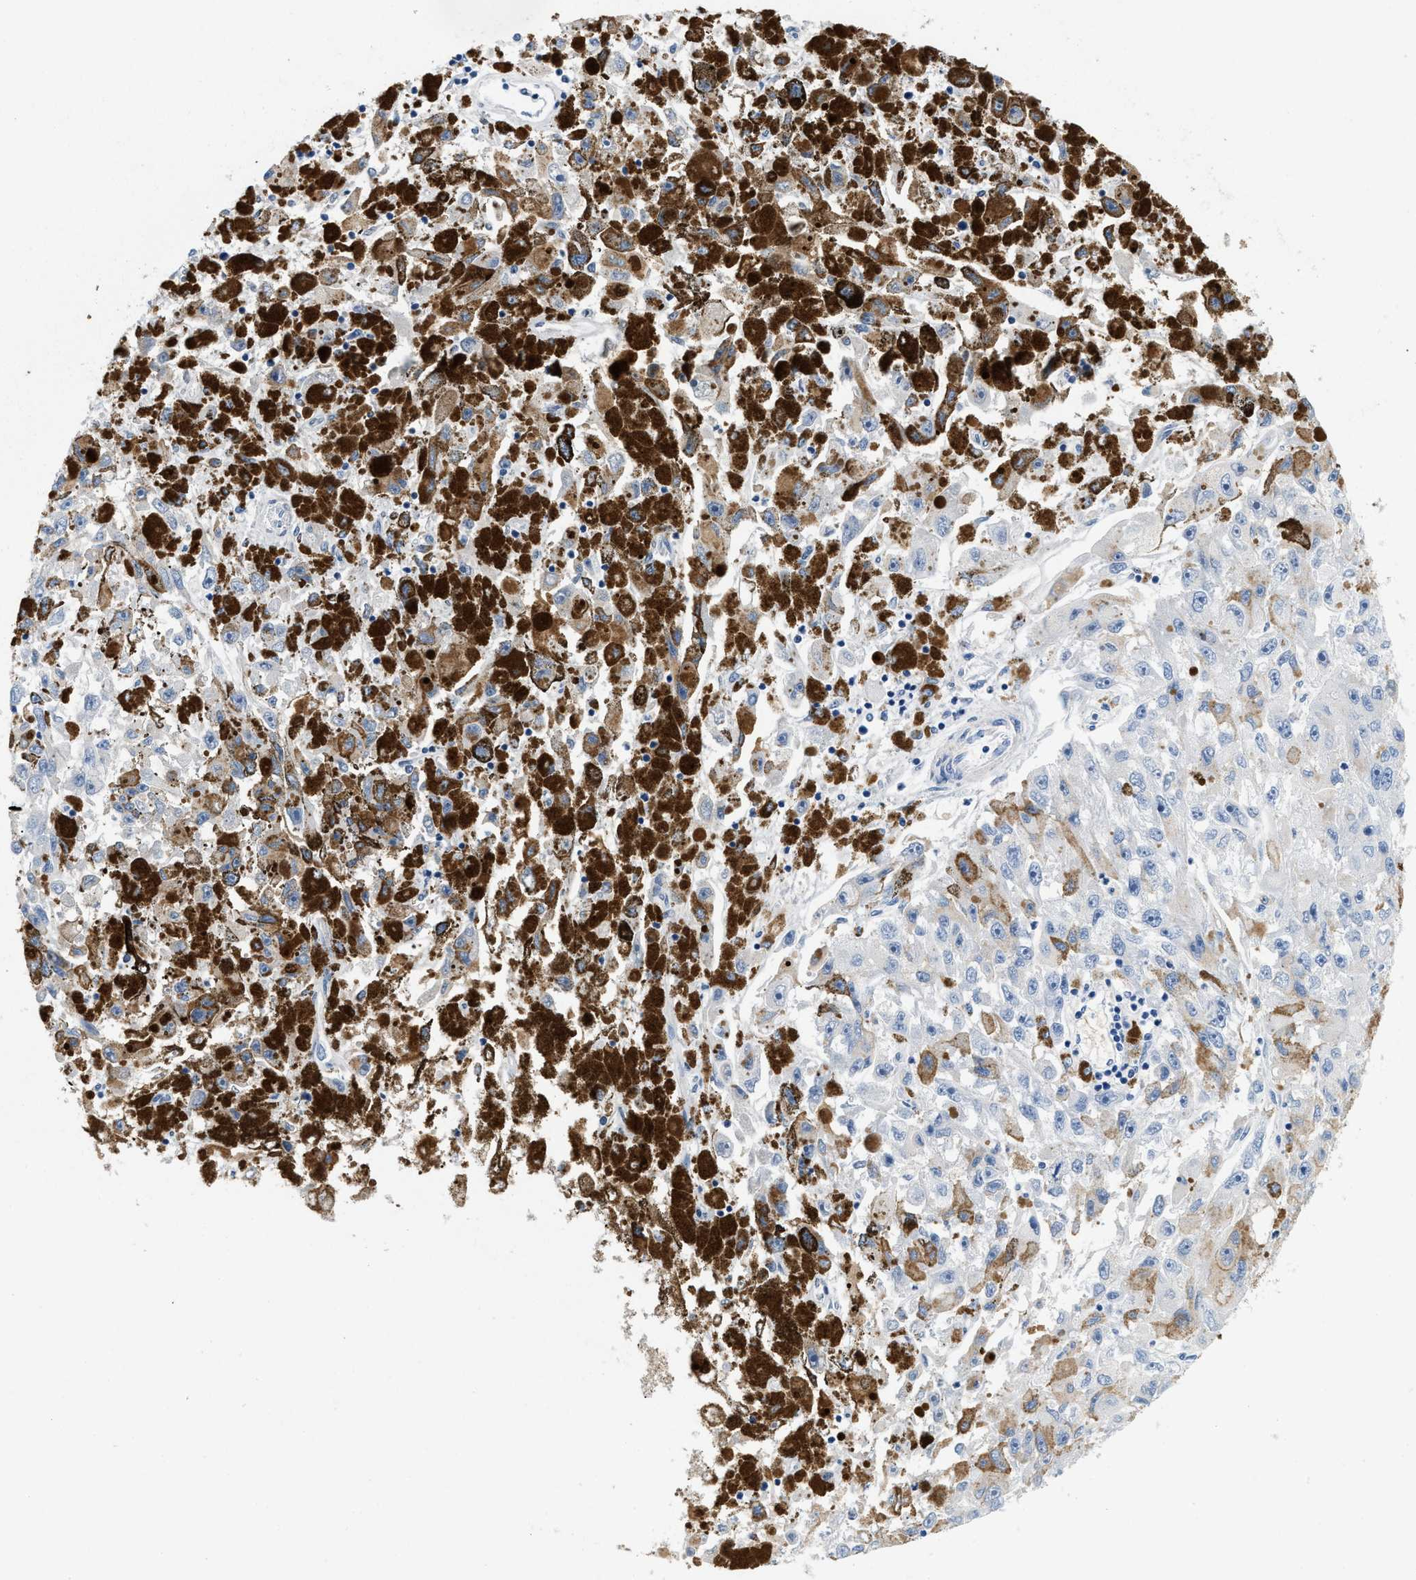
{"staining": {"intensity": "negative", "quantity": "none", "location": "none"}, "tissue": "melanoma", "cell_type": "Tumor cells", "image_type": "cancer", "snomed": [{"axis": "morphology", "description": "Malignant melanoma, NOS"}, {"axis": "topography", "description": "Skin"}], "caption": "Immunohistochemical staining of human melanoma shows no significant expression in tumor cells.", "gene": "BPGM", "patient": {"sex": "female", "age": 104}}